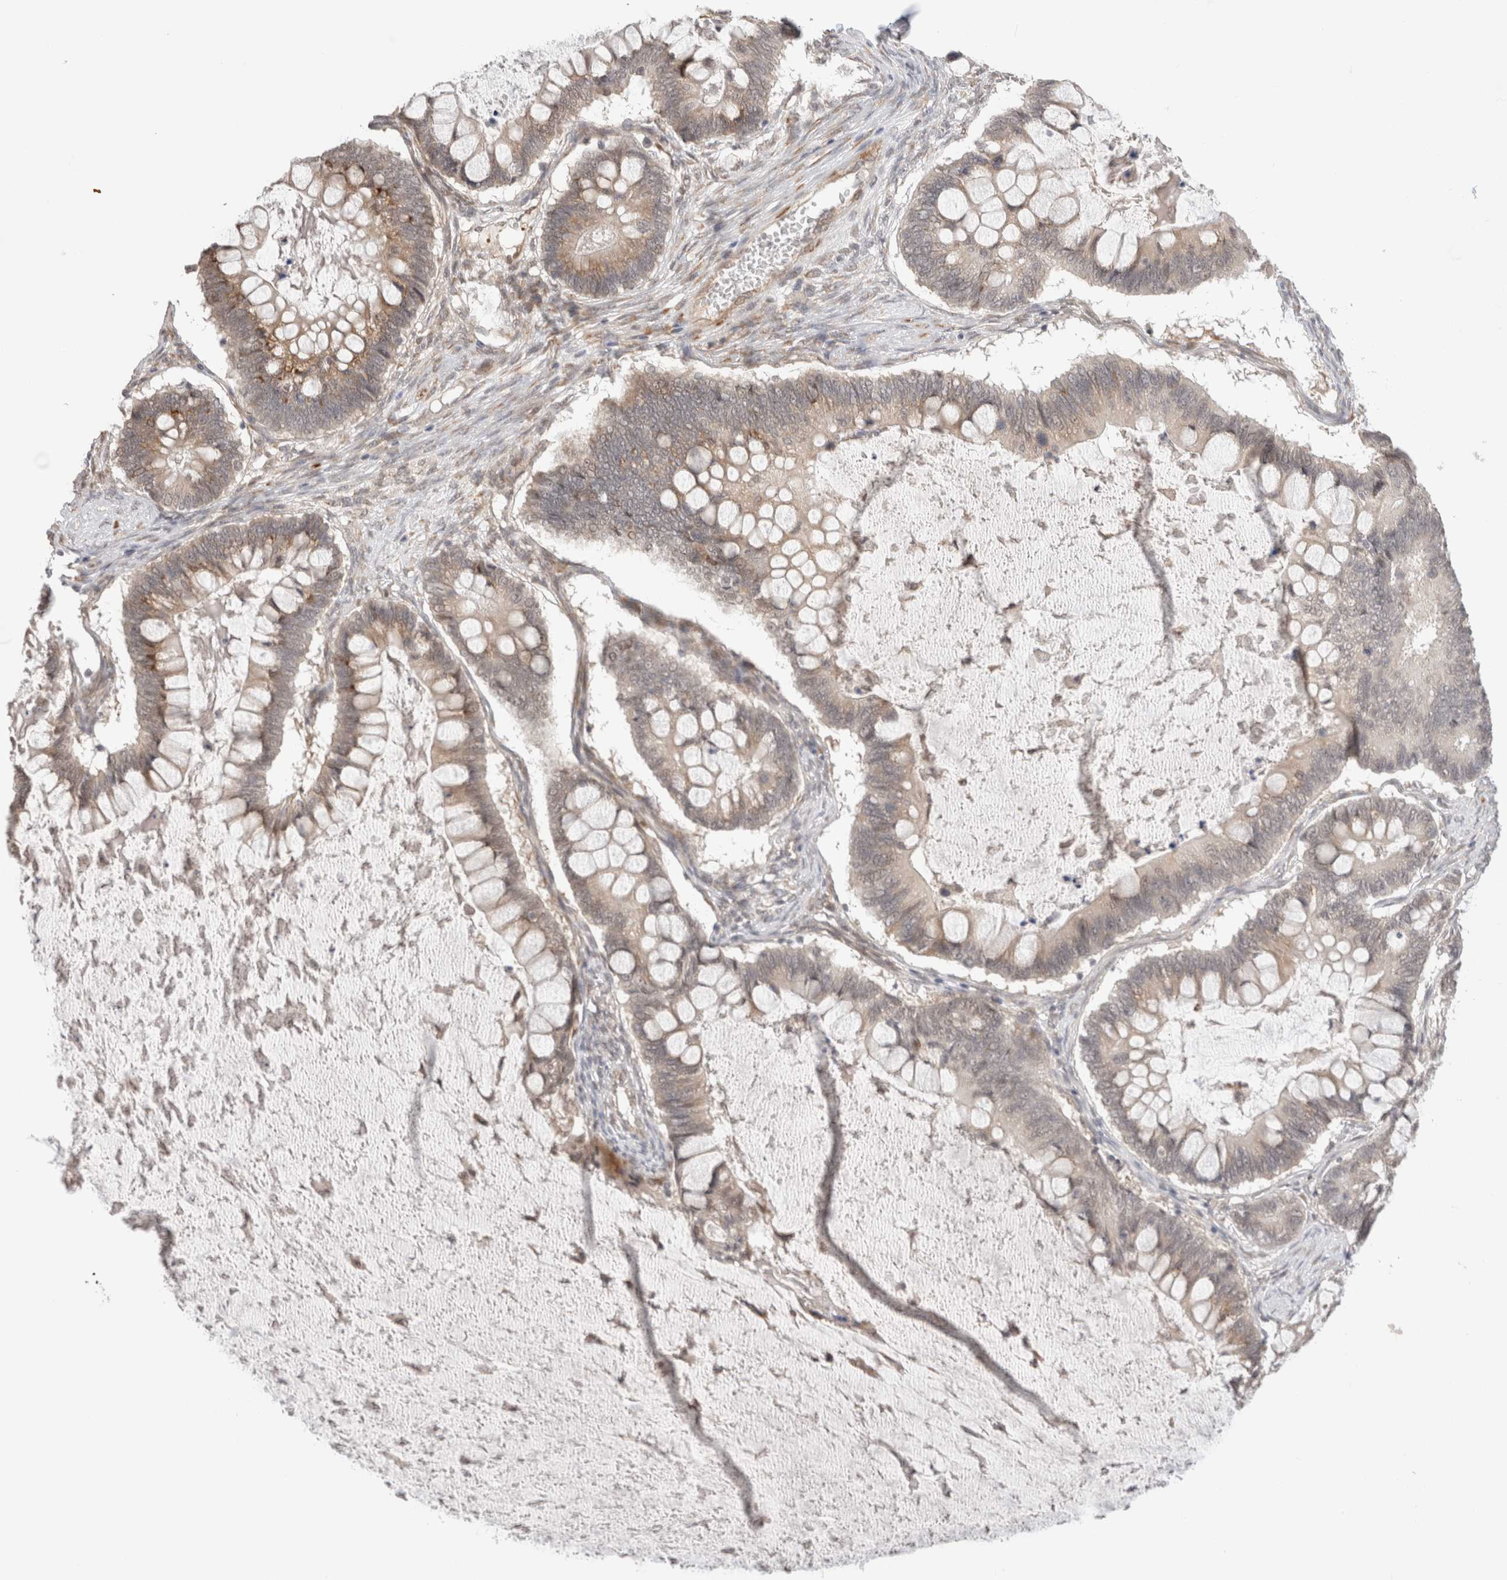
{"staining": {"intensity": "moderate", "quantity": "<25%", "location": "cytoplasmic/membranous"}, "tissue": "ovarian cancer", "cell_type": "Tumor cells", "image_type": "cancer", "snomed": [{"axis": "morphology", "description": "Cystadenocarcinoma, mucinous, NOS"}, {"axis": "topography", "description": "Ovary"}], "caption": "Immunohistochemical staining of human ovarian mucinous cystadenocarcinoma reveals low levels of moderate cytoplasmic/membranous protein positivity in about <25% of tumor cells.", "gene": "HDLBP", "patient": {"sex": "female", "age": 61}}